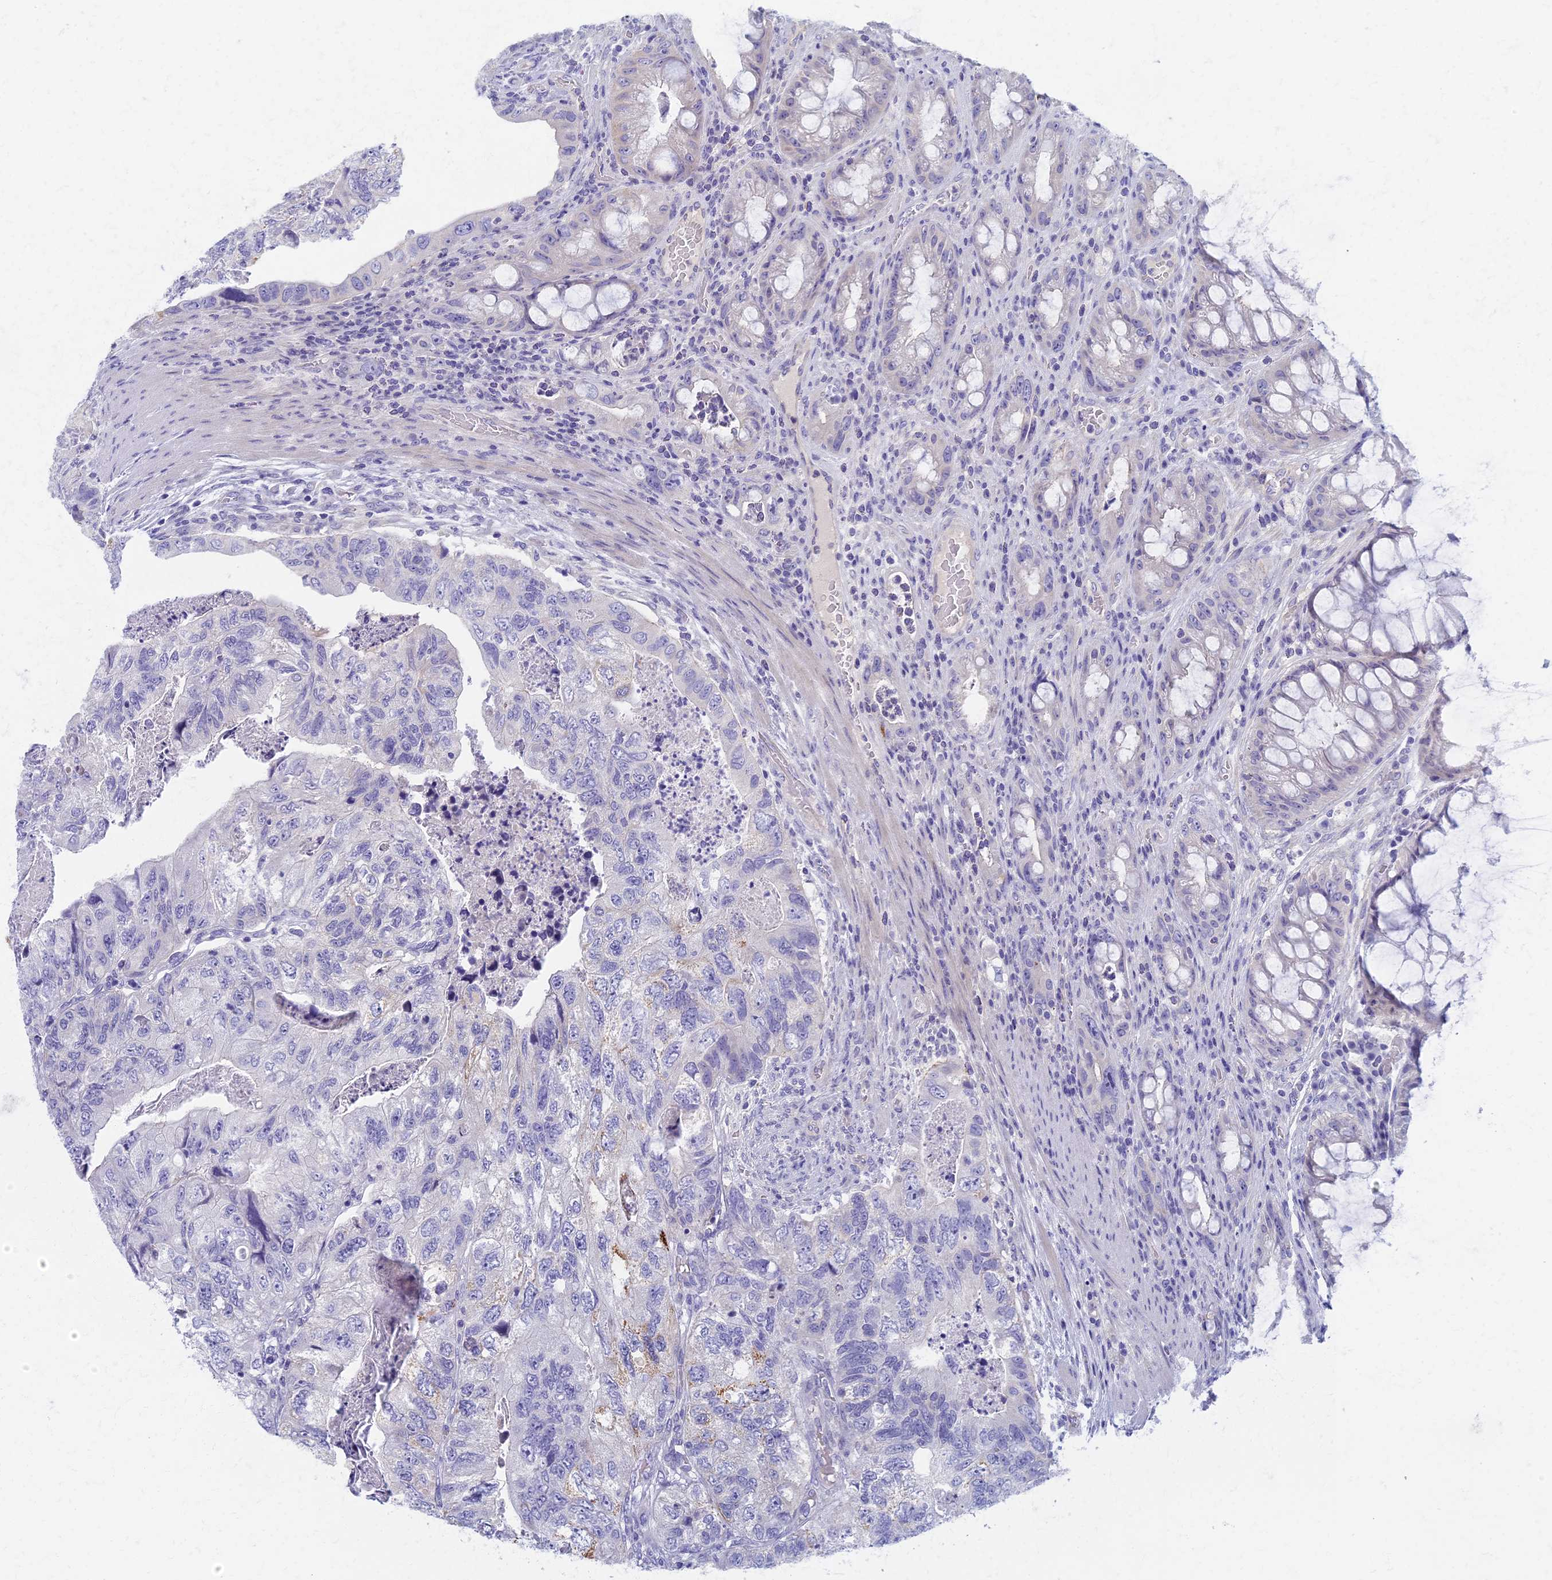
{"staining": {"intensity": "negative", "quantity": "none", "location": "none"}, "tissue": "colorectal cancer", "cell_type": "Tumor cells", "image_type": "cancer", "snomed": [{"axis": "morphology", "description": "Adenocarcinoma, NOS"}, {"axis": "topography", "description": "Rectum"}], "caption": "DAB (3,3'-diaminobenzidine) immunohistochemical staining of human colorectal cancer (adenocarcinoma) displays no significant positivity in tumor cells.", "gene": "AP4E1", "patient": {"sex": "male", "age": 63}}